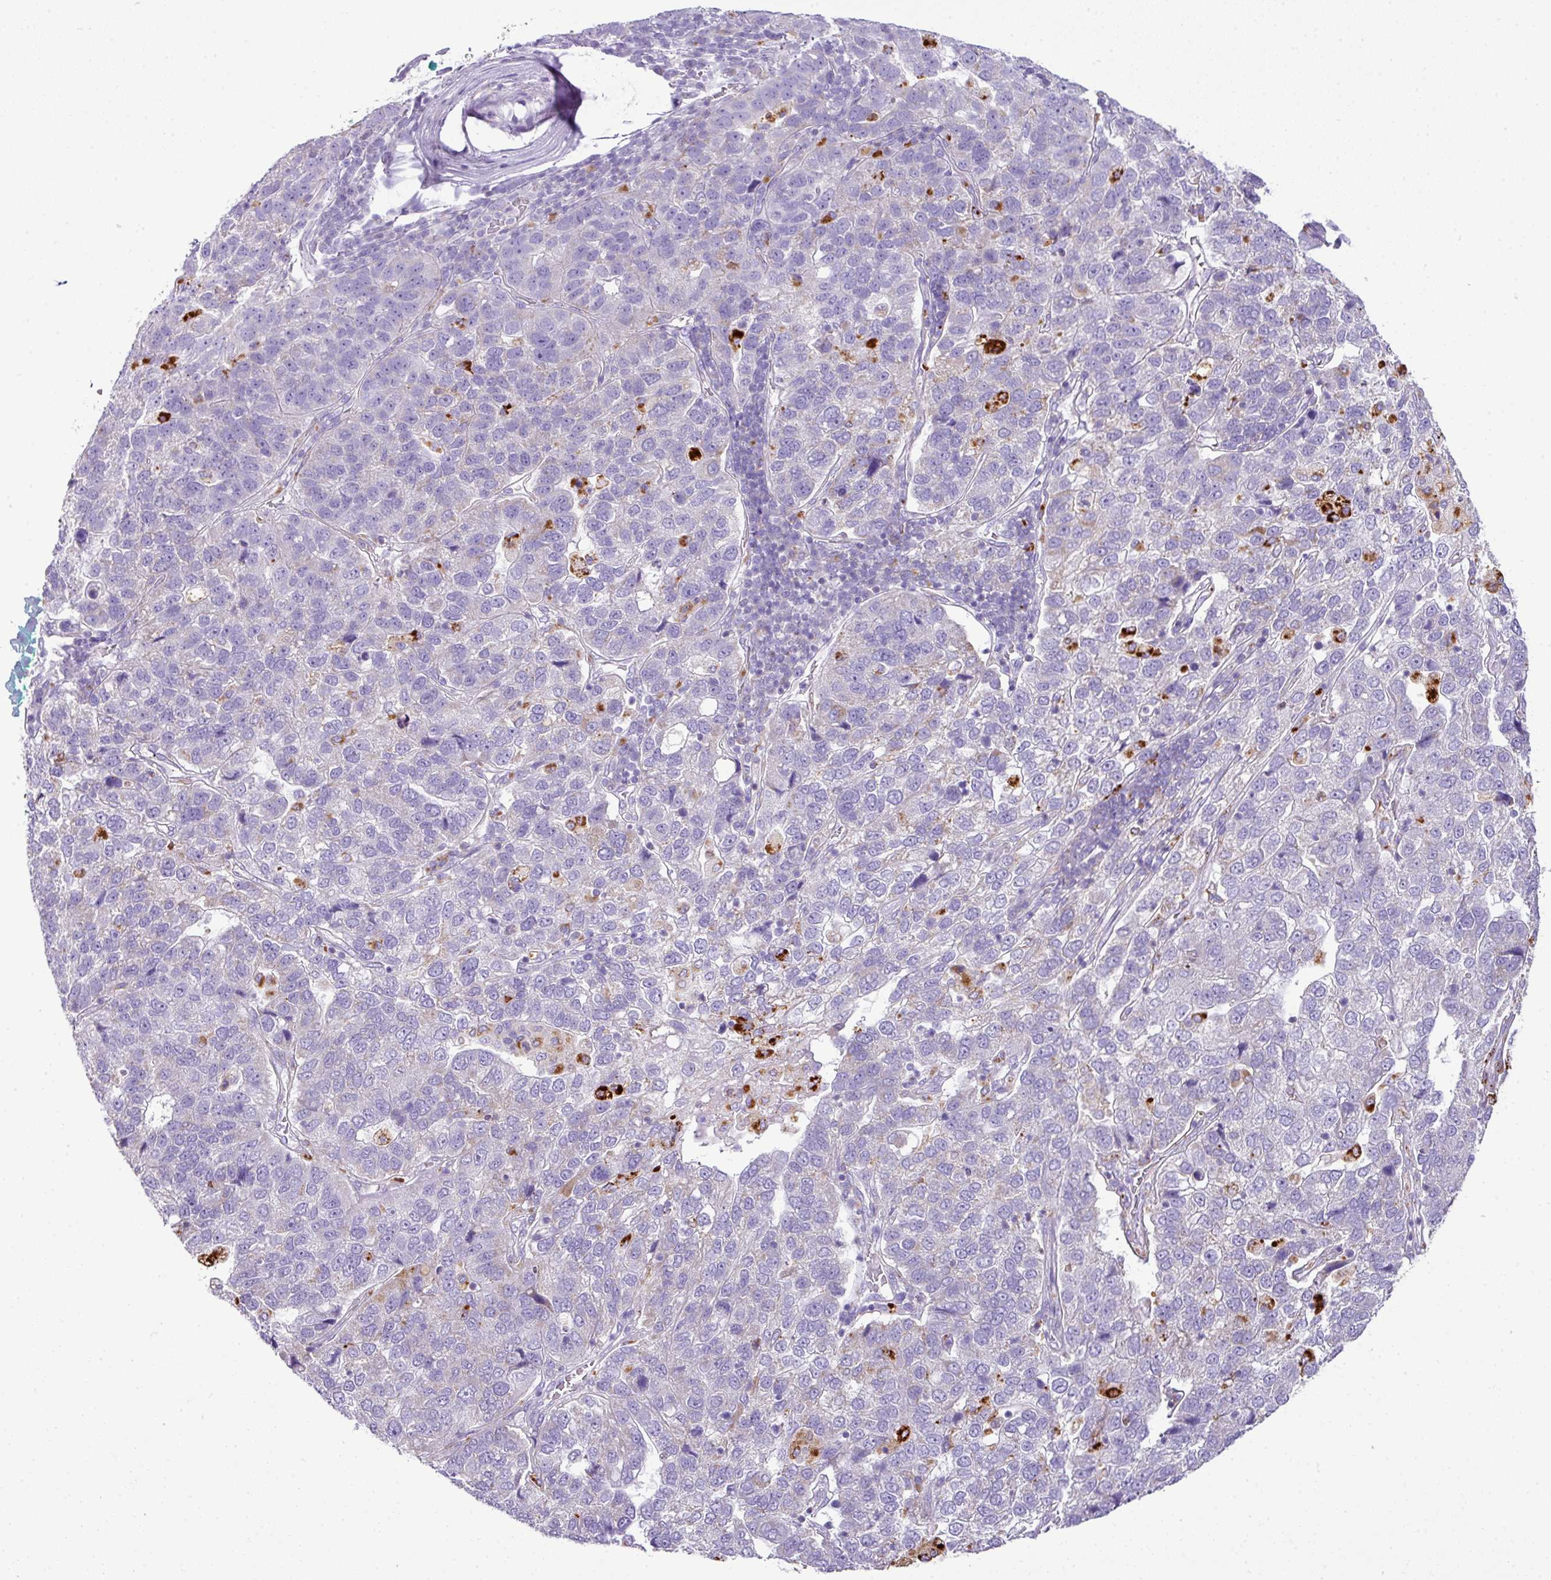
{"staining": {"intensity": "negative", "quantity": "none", "location": "none"}, "tissue": "pancreatic cancer", "cell_type": "Tumor cells", "image_type": "cancer", "snomed": [{"axis": "morphology", "description": "Adenocarcinoma, NOS"}, {"axis": "topography", "description": "Pancreas"}], "caption": "An IHC histopathology image of pancreatic adenocarcinoma is shown. There is no staining in tumor cells of pancreatic adenocarcinoma. Nuclei are stained in blue.", "gene": "PGAP4", "patient": {"sex": "female", "age": 61}}